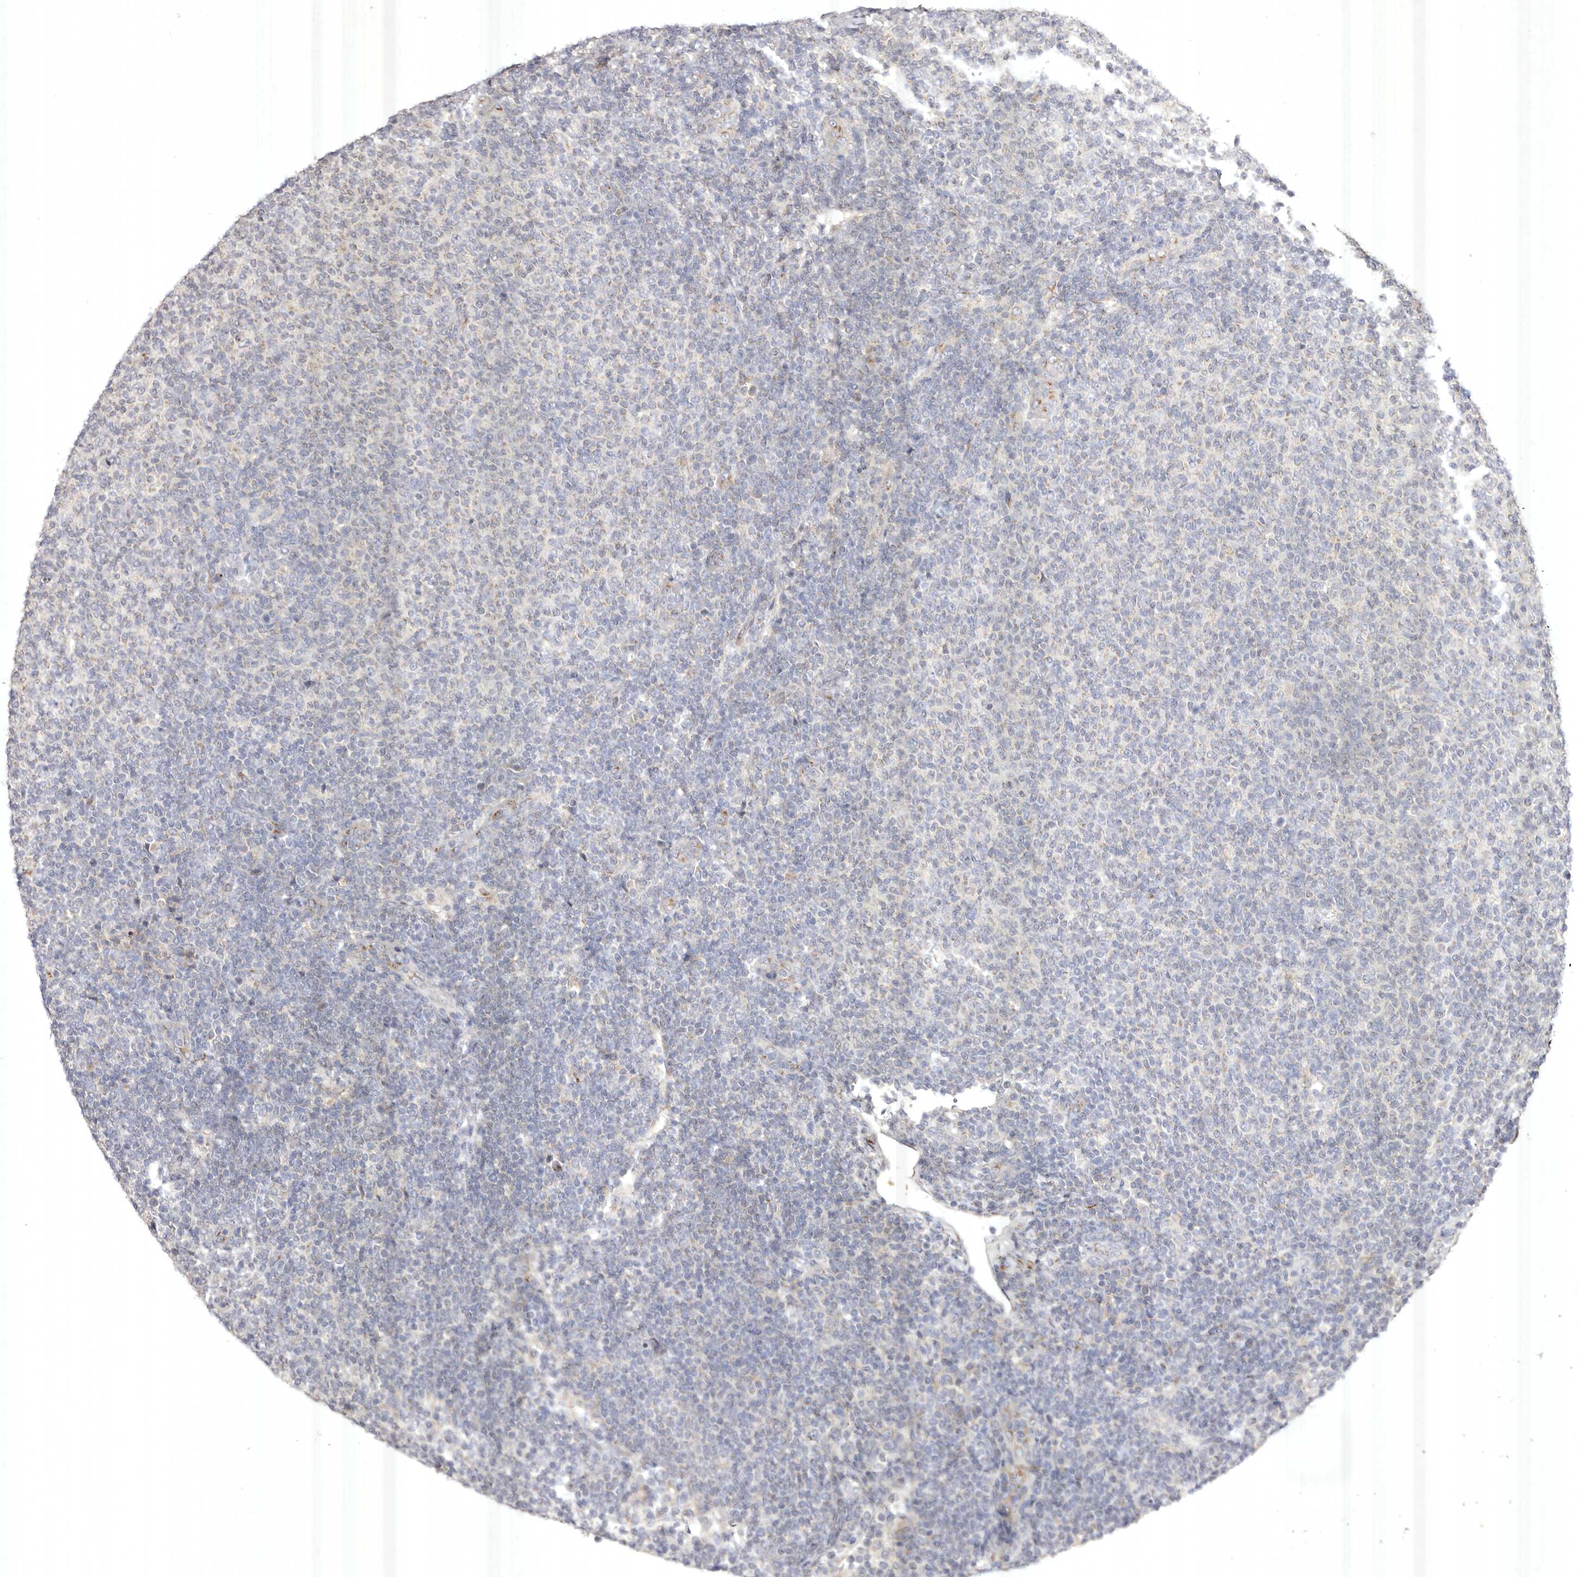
{"staining": {"intensity": "negative", "quantity": "none", "location": "none"}, "tissue": "lymphoma", "cell_type": "Tumor cells", "image_type": "cancer", "snomed": [{"axis": "morphology", "description": "Malignant lymphoma, non-Hodgkin's type, Low grade"}, {"axis": "topography", "description": "Lymph node"}], "caption": "Immunohistochemistry of low-grade malignant lymphoma, non-Hodgkin's type demonstrates no staining in tumor cells. (DAB IHC with hematoxylin counter stain).", "gene": "USP24", "patient": {"sex": "male", "age": 66}}